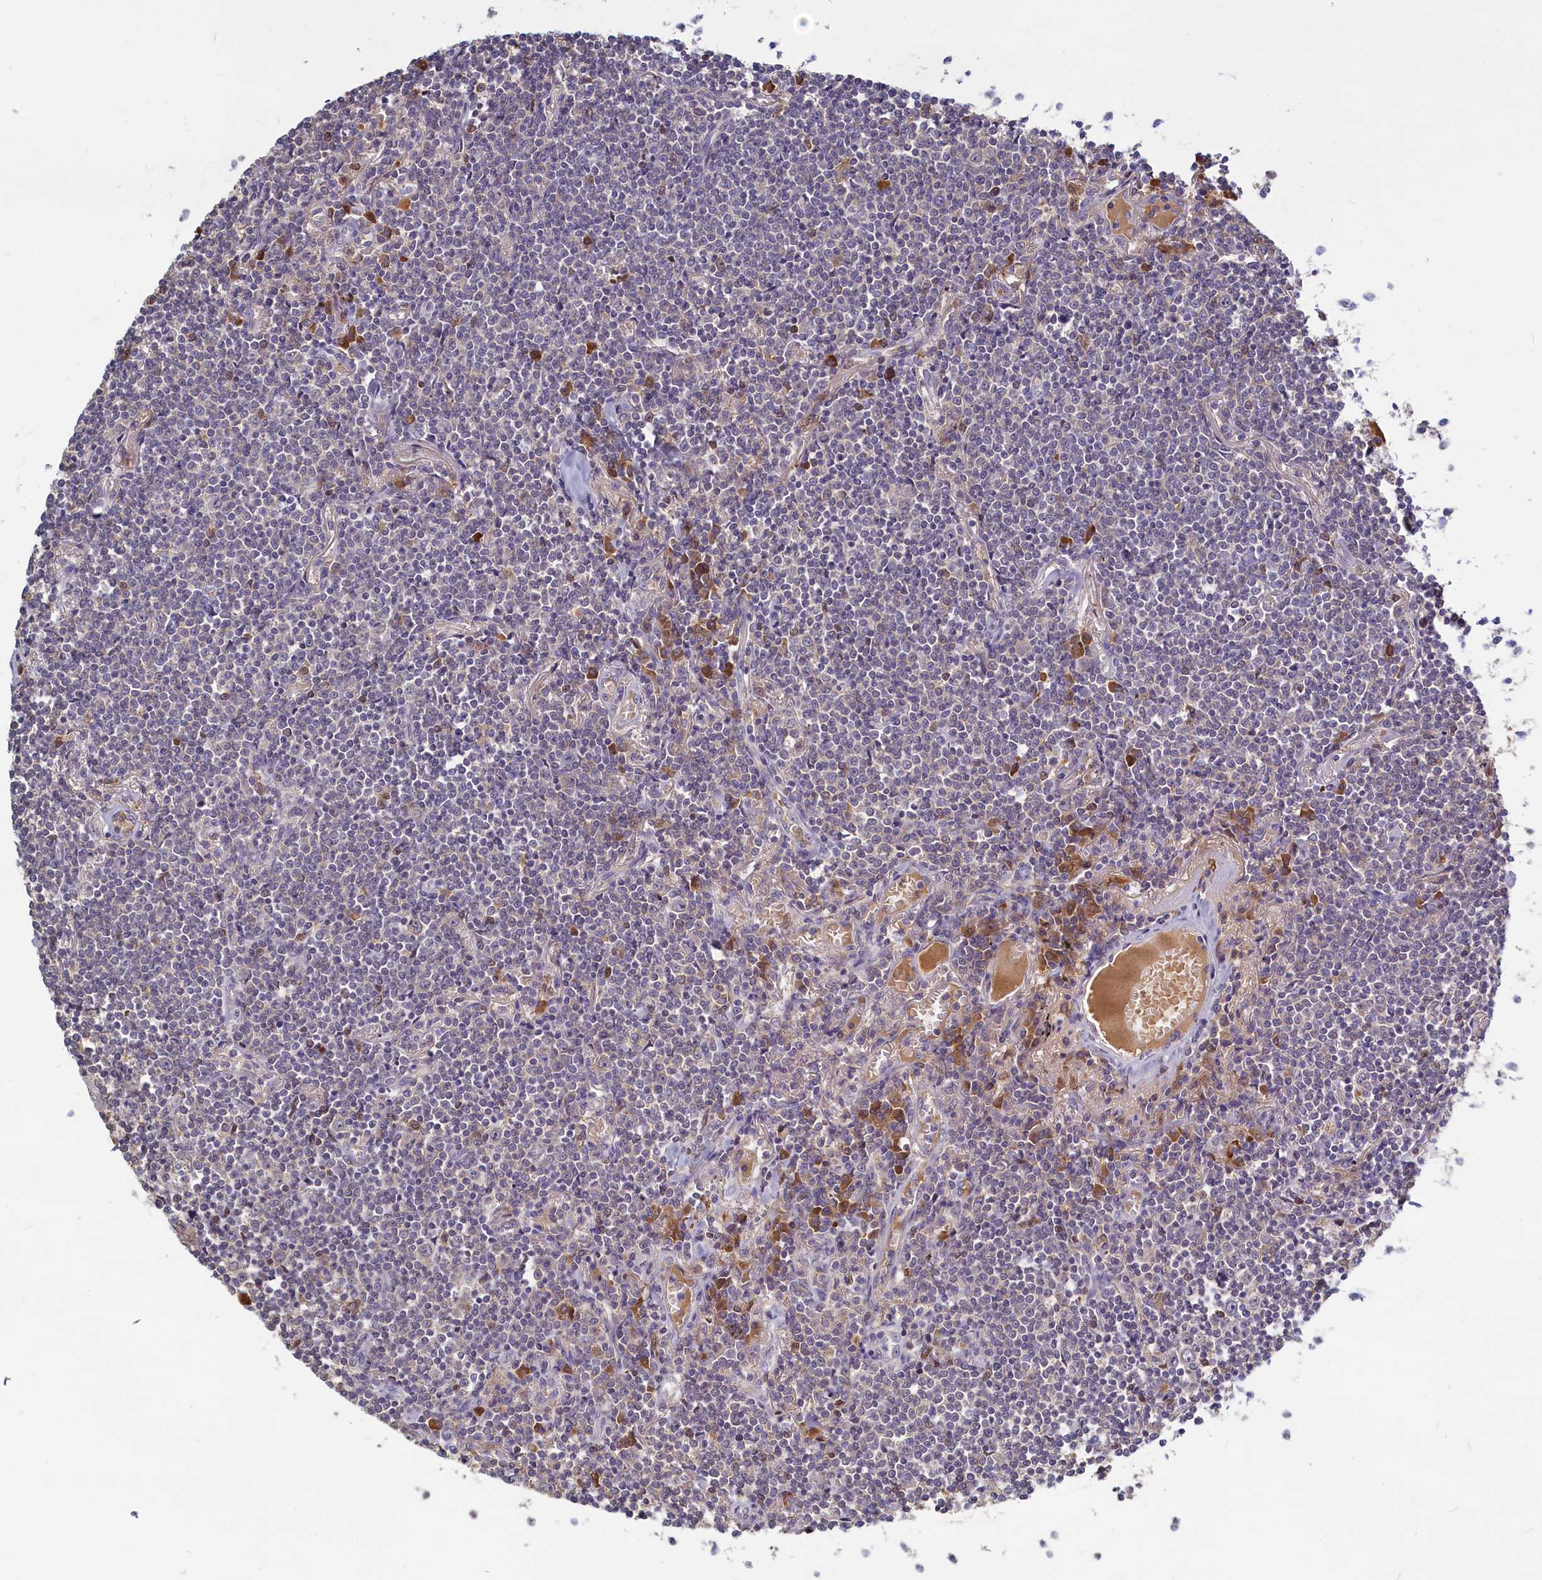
{"staining": {"intensity": "negative", "quantity": "none", "location": "none"}, "tissue": "lymphoma", "cell_type": "Tumor cells", "image_type": "cancer", "snomed": [{"axis": "morphology", "description": "Malignant lymphoma, non-Hodgkin's type, Low grade"}, {"axis": "topography", "description": "Lung"}], "caption": "Immunohistochemistry (IHC) image of neoplastic tissue: human lymphoma stained with DAB (3,3'-diaminobenzidine) demonstrates no significant protein staining in tumor cells.", "gene": "SV2C", "patient": {"sex": "female", "age": 71}}